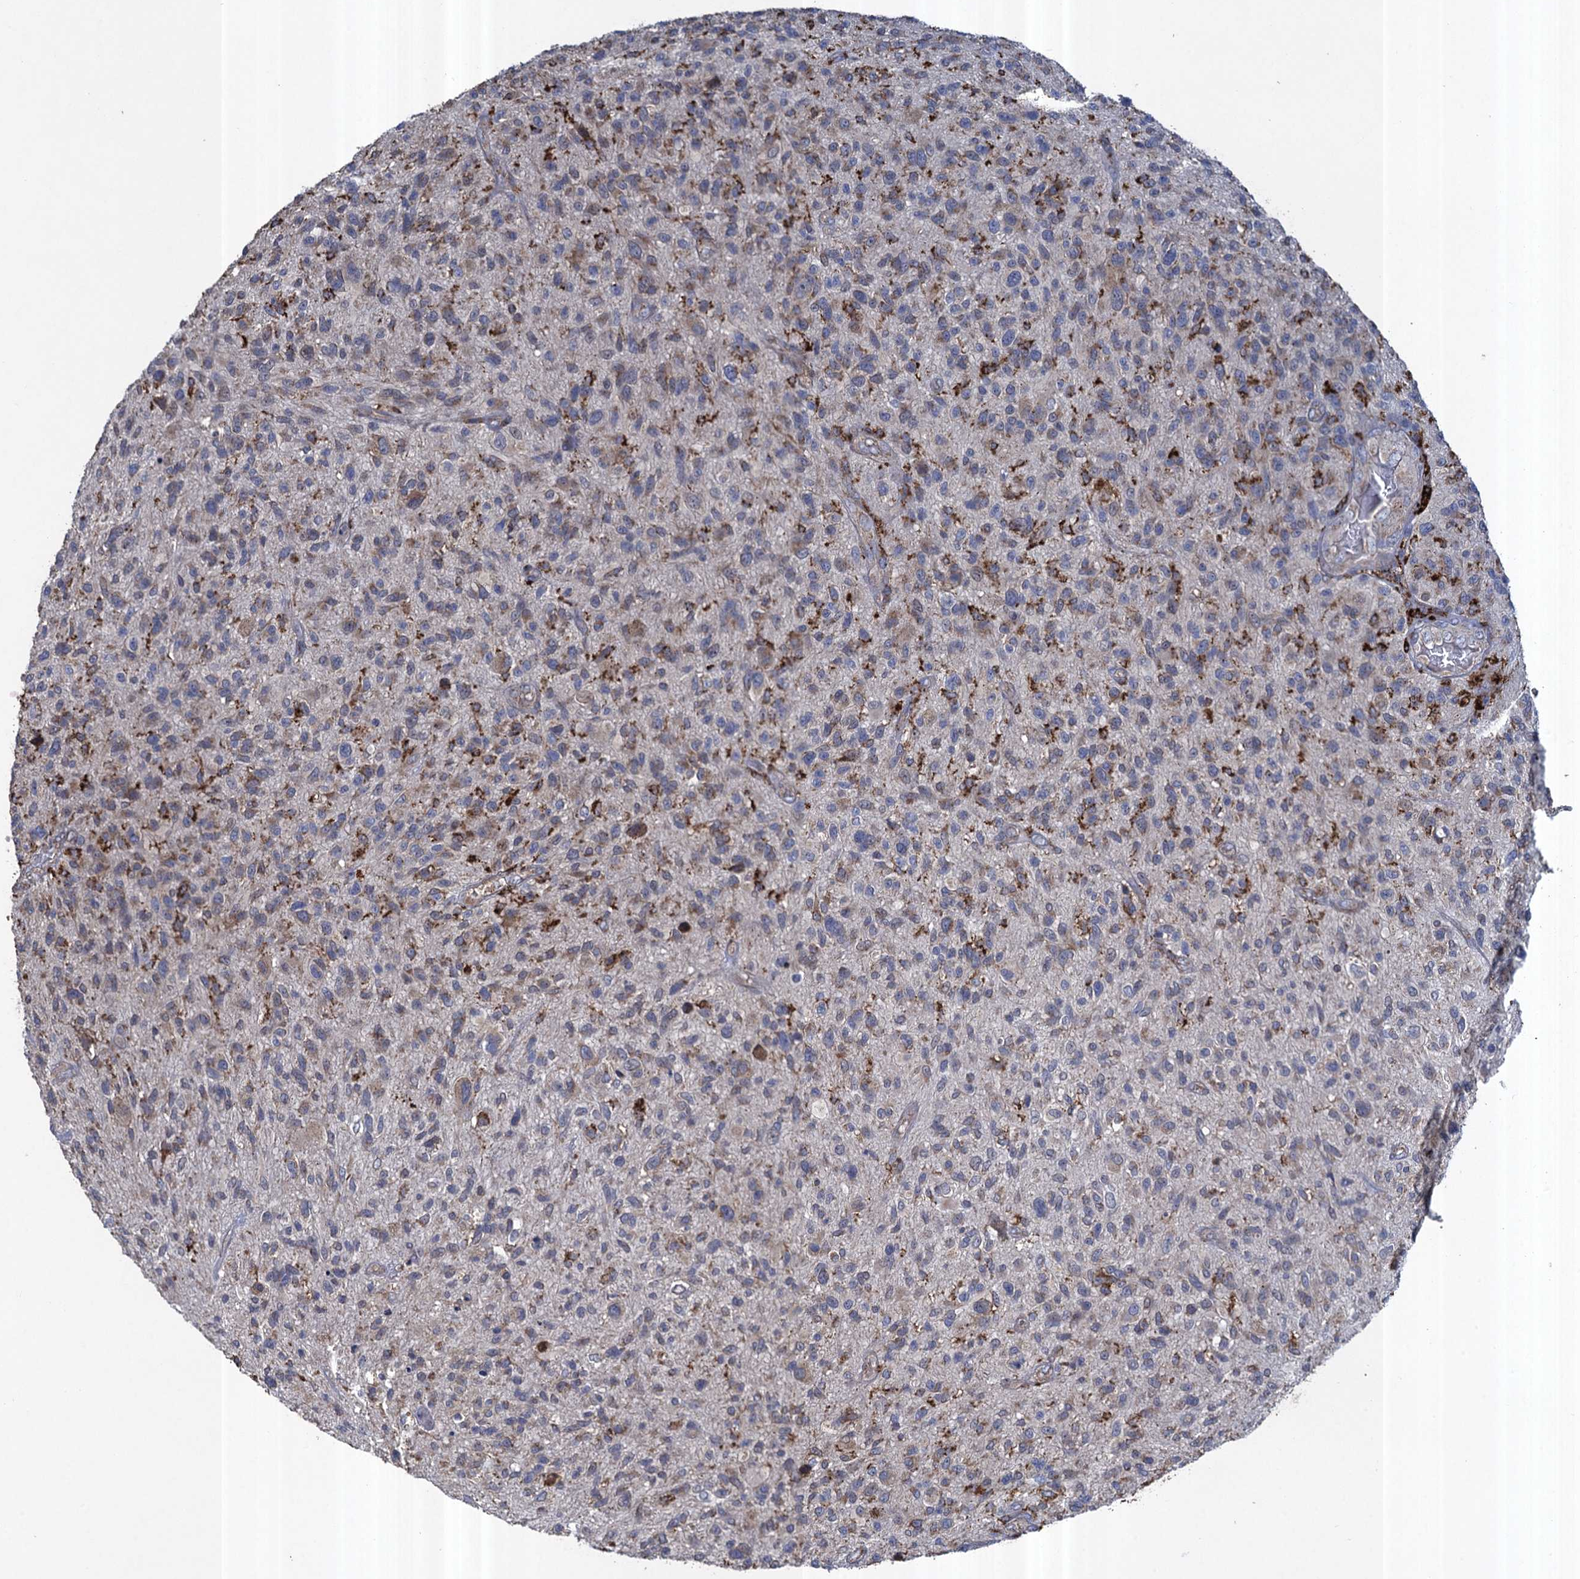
{"staining": {"intensity": "weak", "quantity": "<25%", "location": "cytoplasmic/membranous"}, "tissue": "glioma", "cell_type": "Tumor cells", "image_type": "cancer", "snomed": [{"axis": "morphology", "description": "Glioma, malignant, High grade"}, {"axis": "topography", "description": "Brain"}], "caption": "Protein analysis of glioma exhibits no significant staining in tumor cells.", "gene": "TXNDC11", "patient": {"sex": "male", "age": 47}}